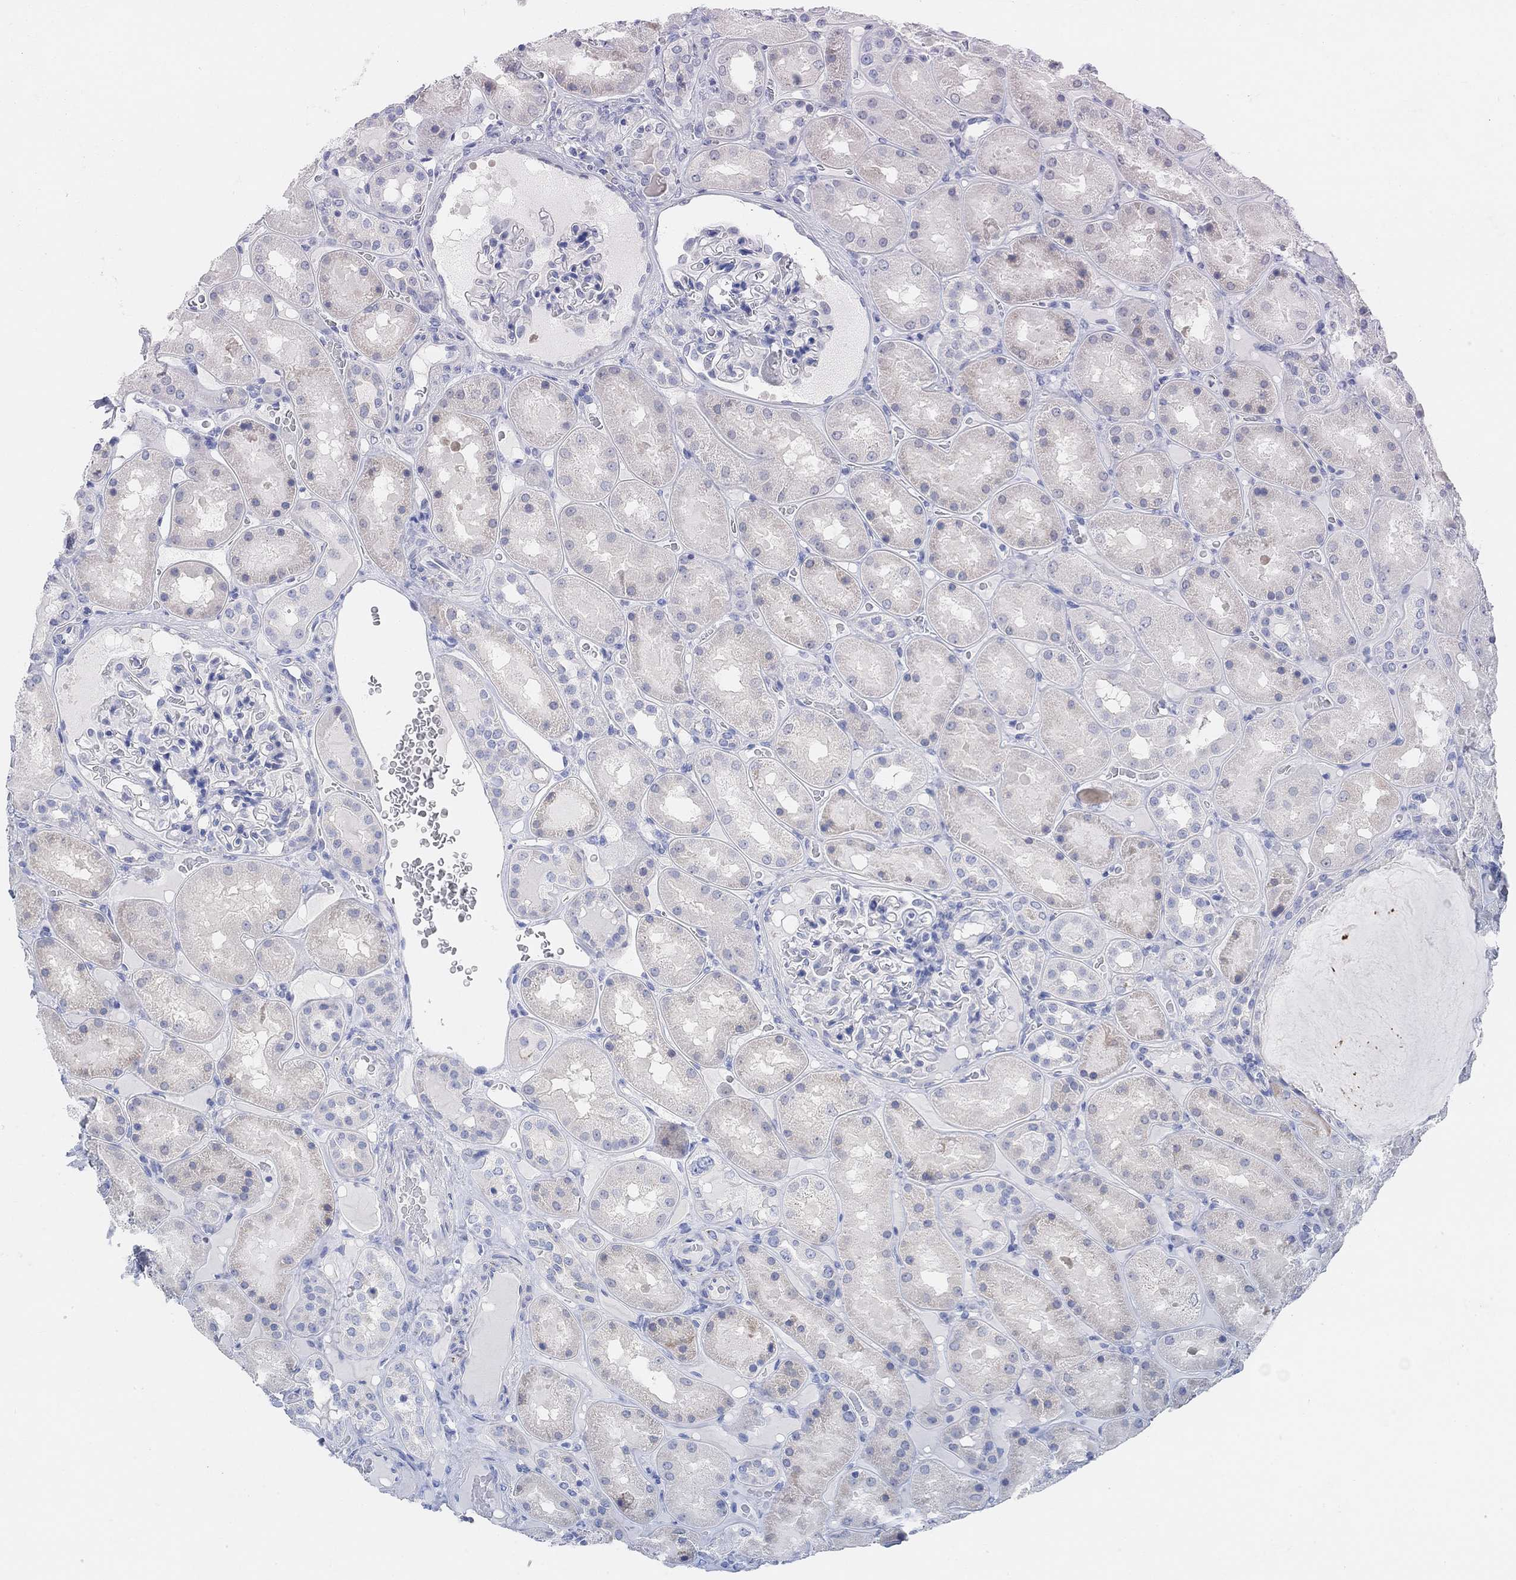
{"staining": {"intensity": "negative", "quantity": "none", "location": "none"}, "tissue": "kidney", "cell_type": "Cells in glomeruli", "image_type": "normal", "snomed": [{"axis": "morphology", "description": "Normal tissue, NOS"}, {"axis": "topography", "description": "Kidney"}], "caption": "Cells in glomeruli are negative for protein expression in benign human kidney. (Stains: DAB immunohistochemistry (IHC) with hematoxylin counter stain, Microscopy: brightfield microscopy at high magnification).", "gene": "ENO4", "patient": {"sex": "male", "age": 73}}